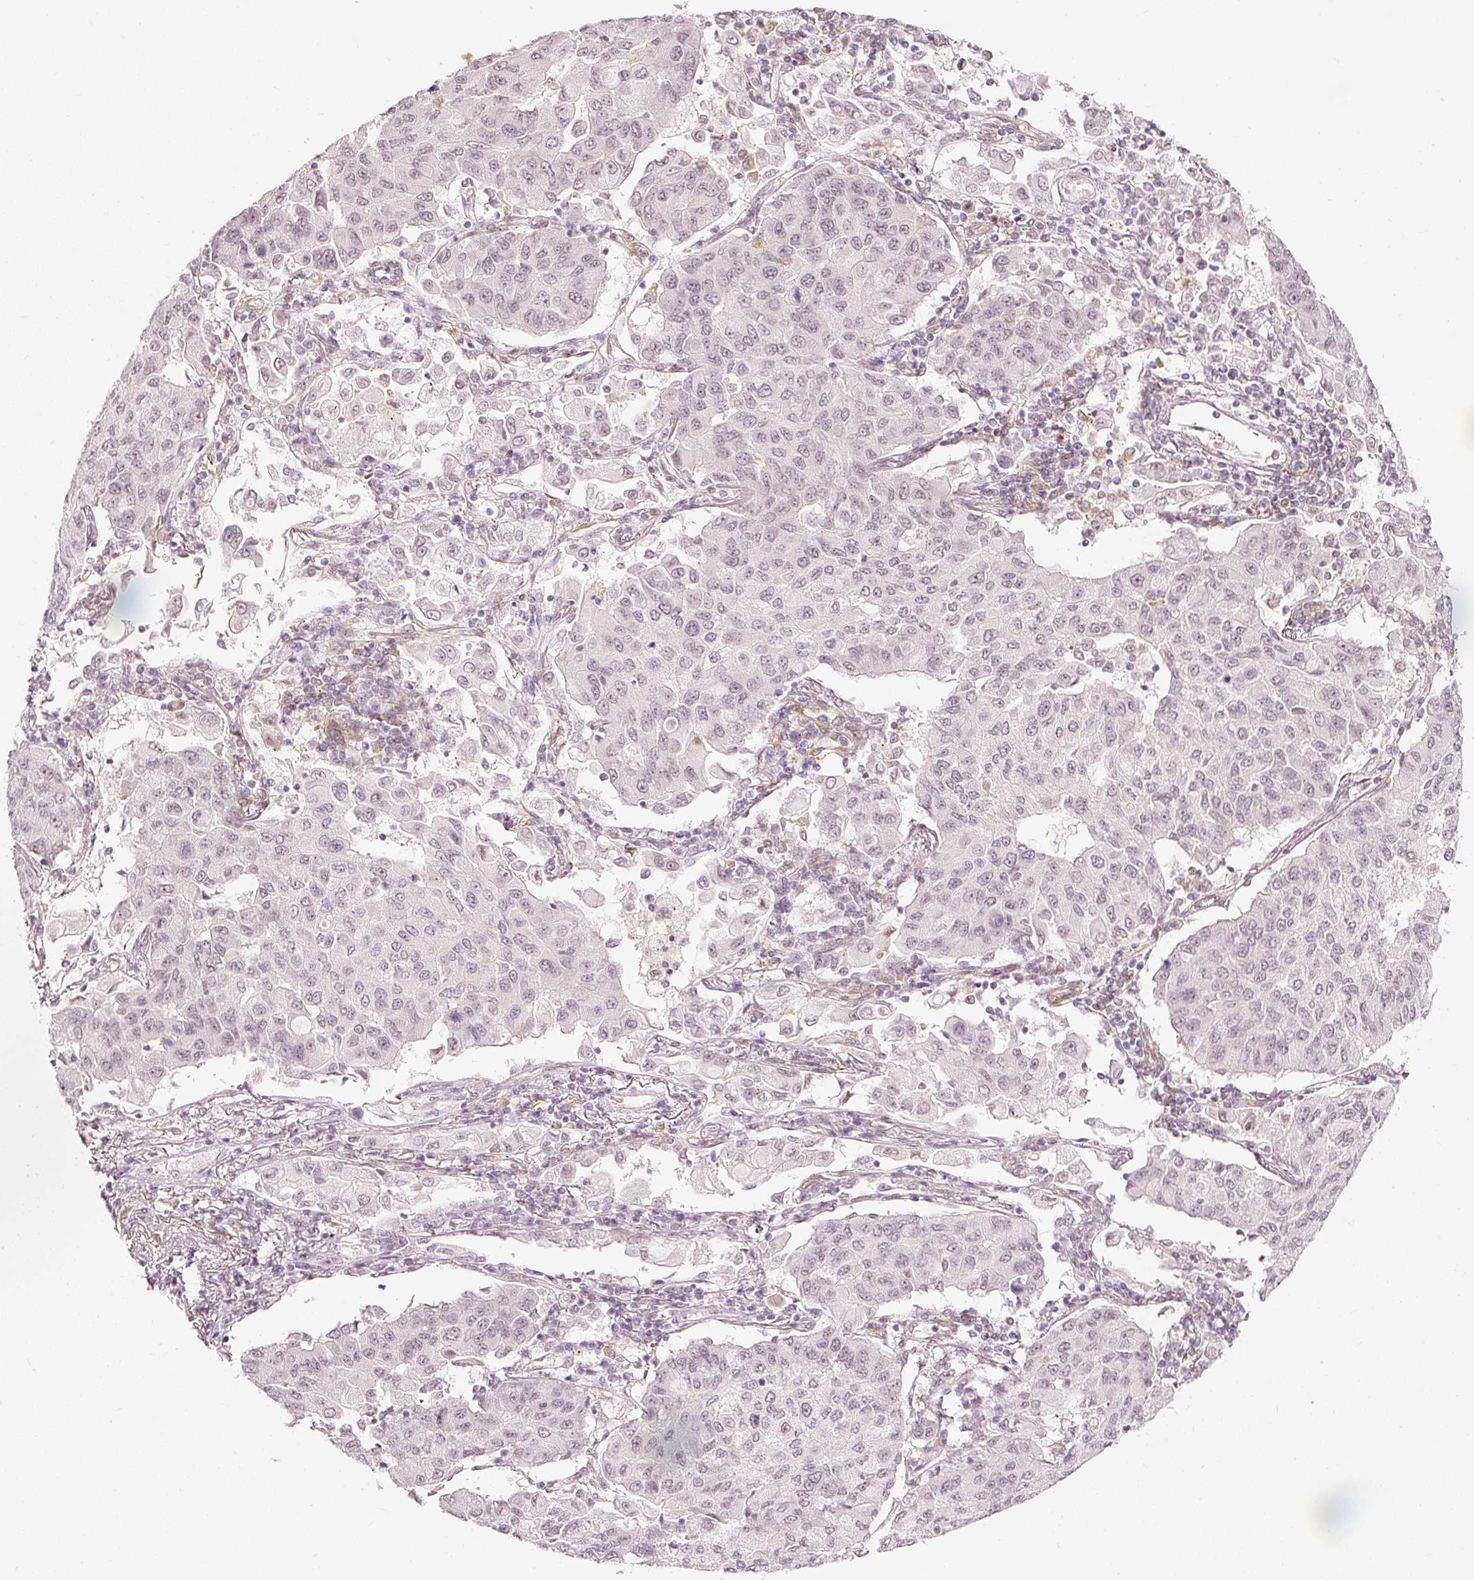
{"staining": {"intensity": "negative", "quantity": "none", "location": "none"}, "tissue": "lung cancer", "cell_type": "Tumor cells", "image_type": "cancer", "snomed": [{"axis": "morphology", "description": "Squamous cell carcinoma, NOS"}, {"axis": "topography", "description": "Lung"}], "caption": "Squamous cell carcinoma (lung) was stained to show a protein in brown. There is no significant expression in tumor cells.", "gene": "DRD2", "patient": {"sex": "male", "age": 74}}